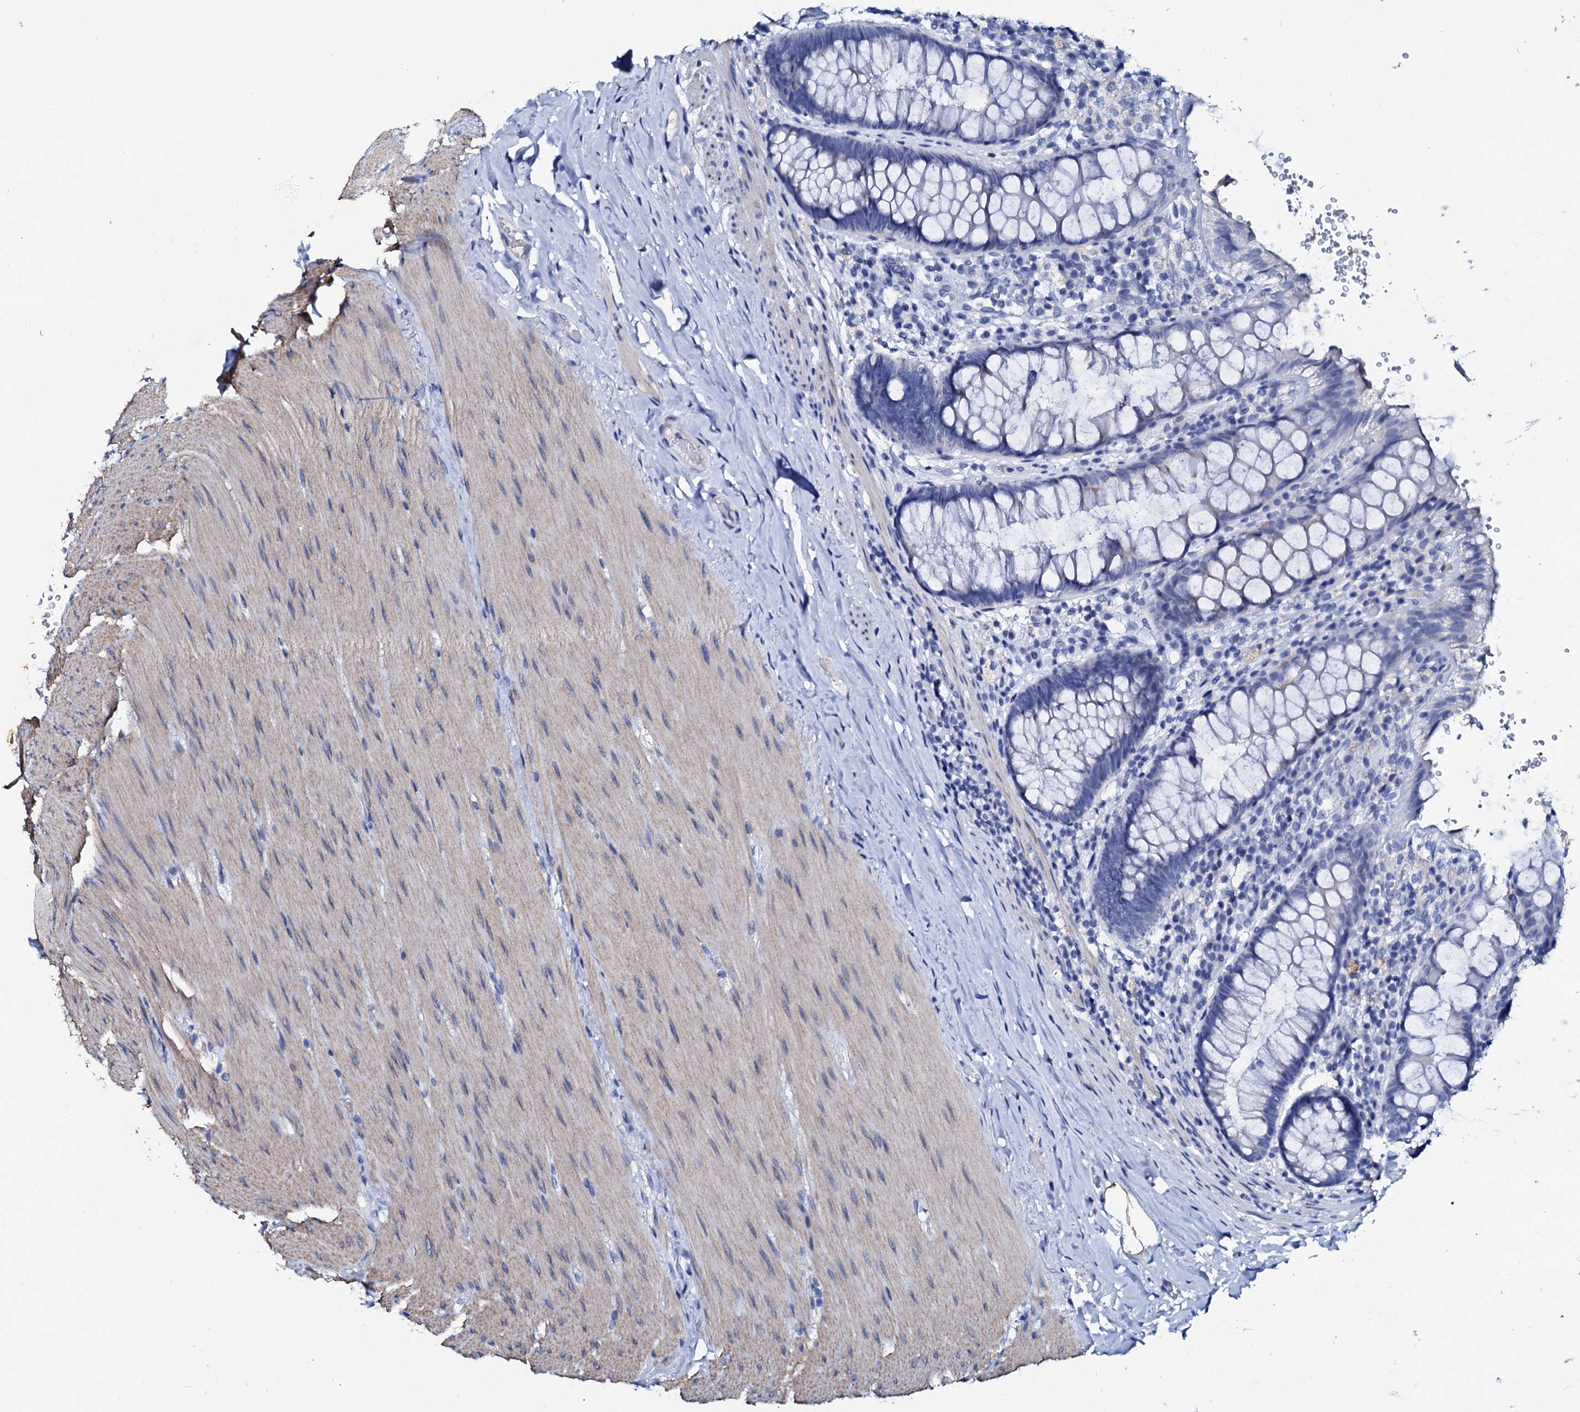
{"staining": {"intensity": "negative", "quantity": "none", "location": "none"}, "tissue": "rectum", "cell_type": "Glandular cells", "image_type": "normal", "snomed": [{"axis": "morphology", "description": "Normal tissue, NOS"}, {"axis": "topography", "description": "Rectum"}], "caption": "The immunohistochemistry (IHC) micrograph has no significant positivity in glandular cells of rectum.", "gene": "GLB1L3", "patient": {"sex": "male", "age": 83}}